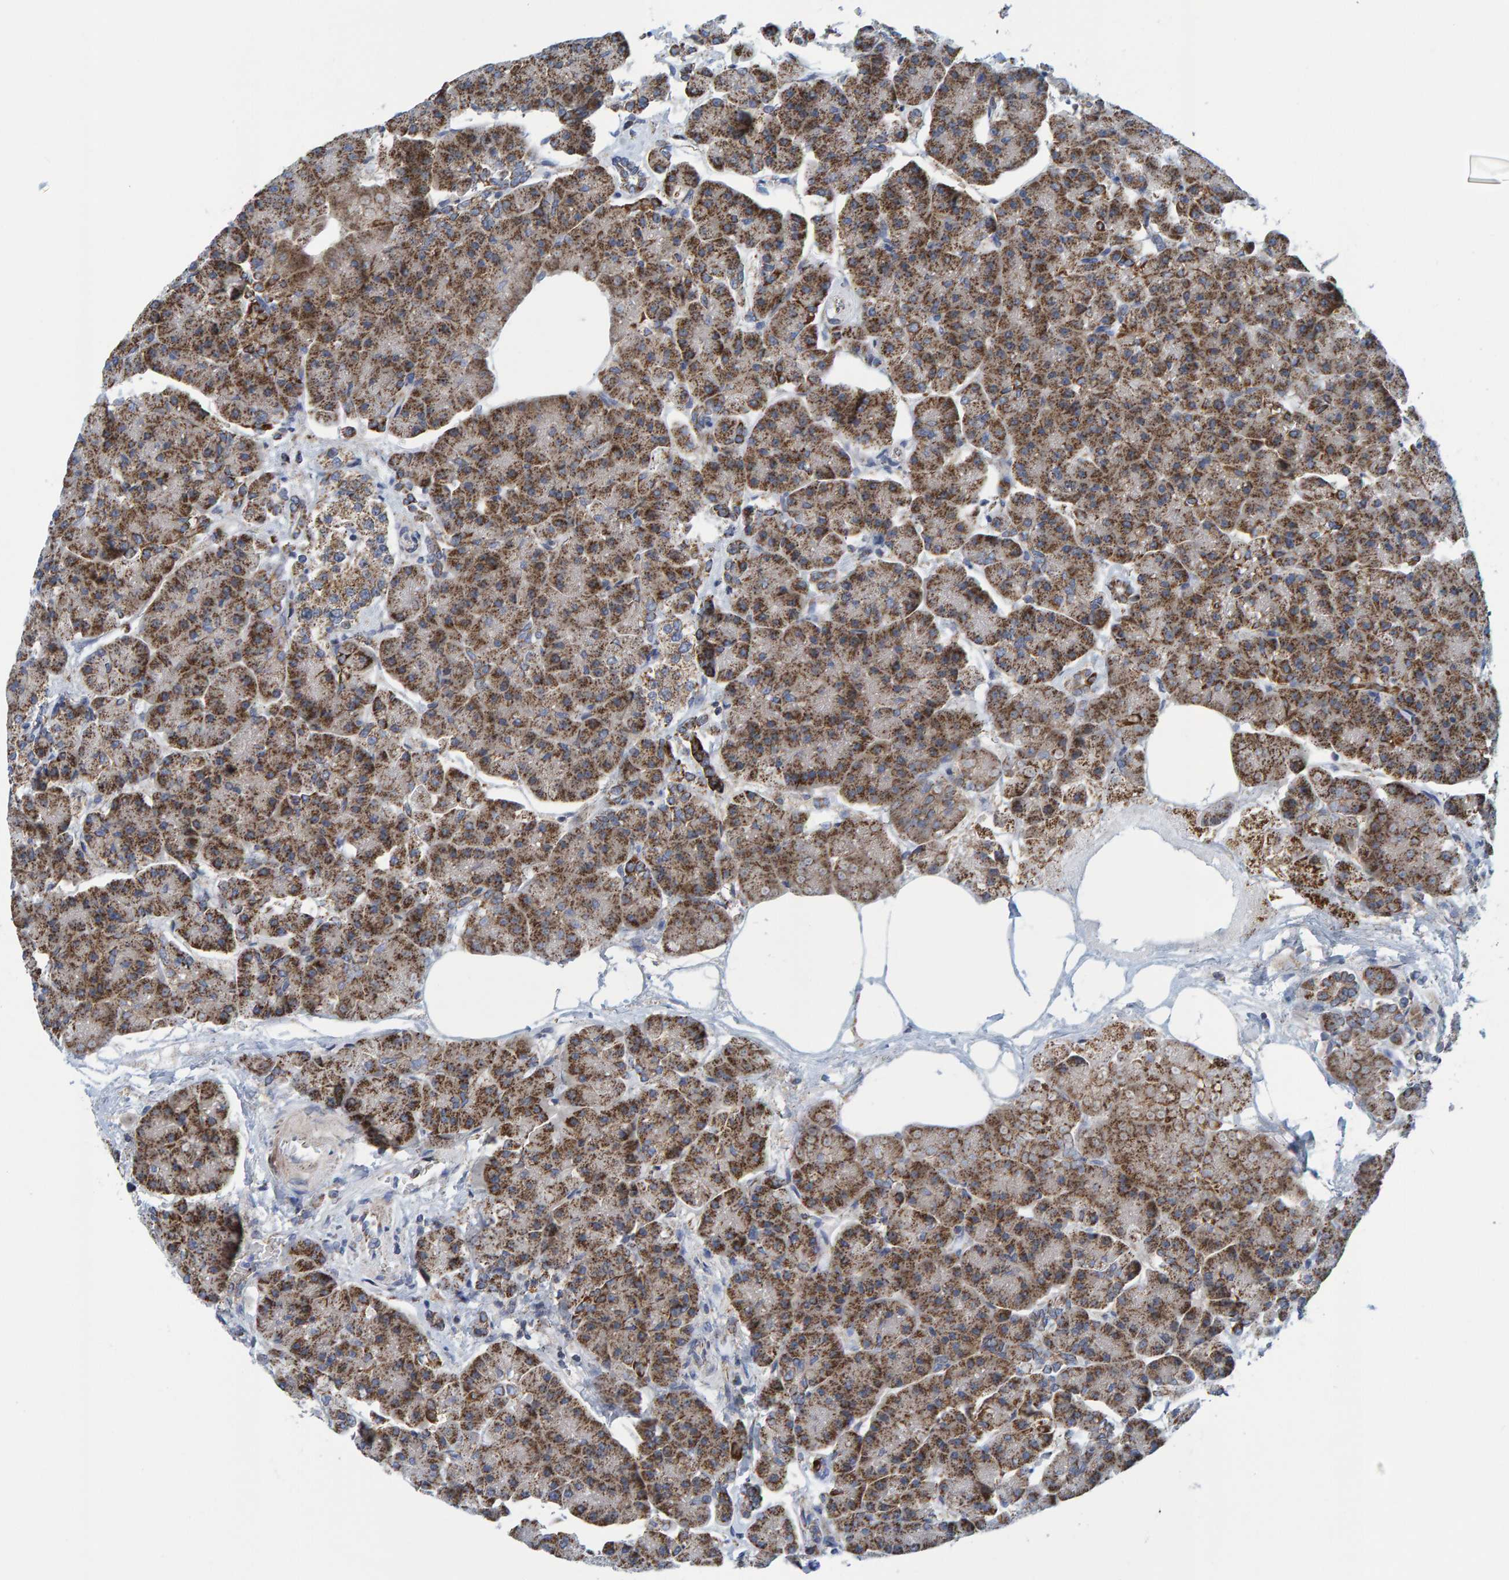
{"staining": {"intensity": "strong", "quantity": ">75%", "location": "cytoplasmic/membranous"}, "tissue": "pancreas", "cell_type": "Exocrine glandular cells", "image_type": "normal", "snomed": [{"axis": "morphology", "description": "Normal tissue, NOS"}, {"axis": "topography", "description": "Pancreas"}], "caption": "Immunohistochemical staining of normal pancreas shows high levels of strong cytoplasmic/membranous expression in approximately >75% of exocrine glandular cells.", "gene": "MRPS7", "patient": {"sex": "female", "age": 70}}